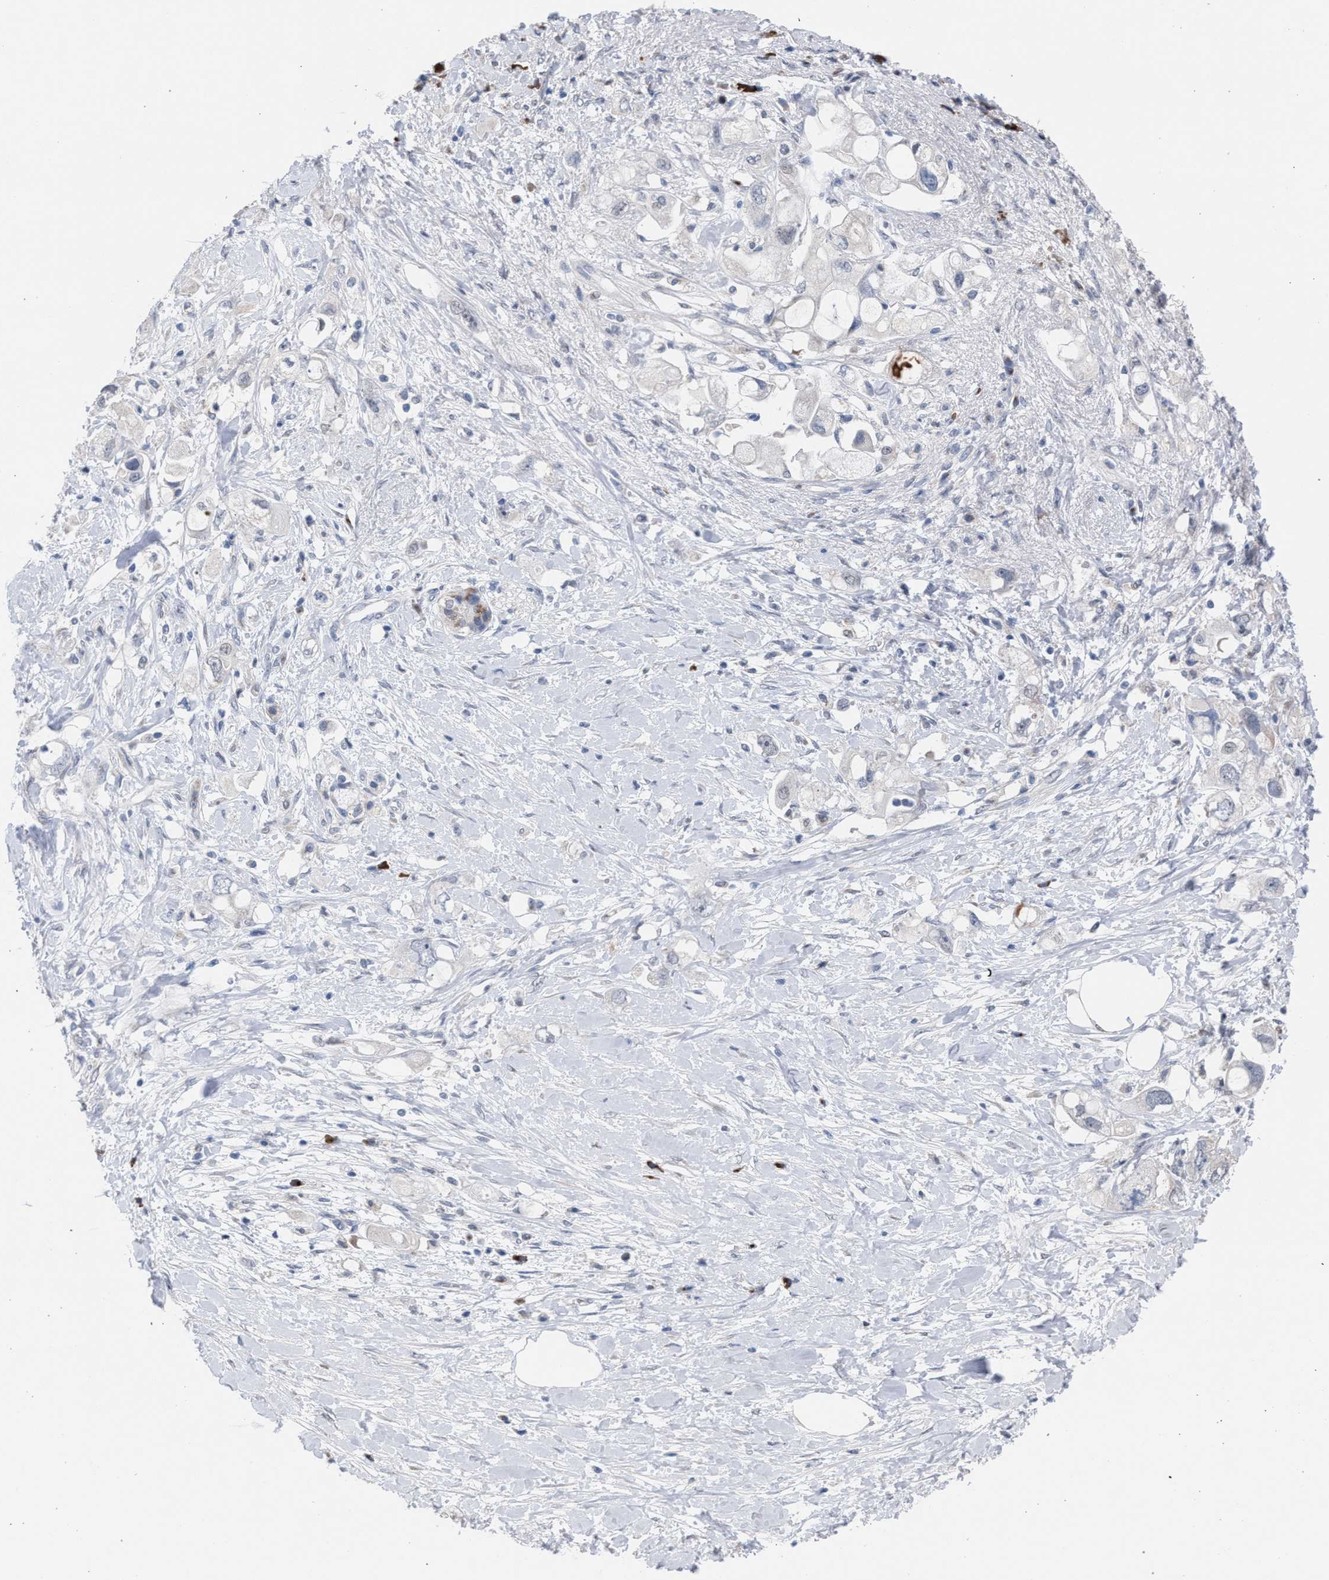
{"staining": {"intensity": "negative", "quantity": "none", "location": "none"}, "tissue": "pancreatic cancer", "cell_type": "Tumor cells", "image_type": "cancer", "snomed": [{"axis": "morphology", "description": "Adenocarcinoma, NOS"}, {"axis": "topography", "description": "Pancreas"}], "caption": "Pancreatic cancer was stained to show a protein in brown. There is no significant positivity in tumor cells.", "gene": "RNF135", "patient": {"sex": "female", "age": 56}}